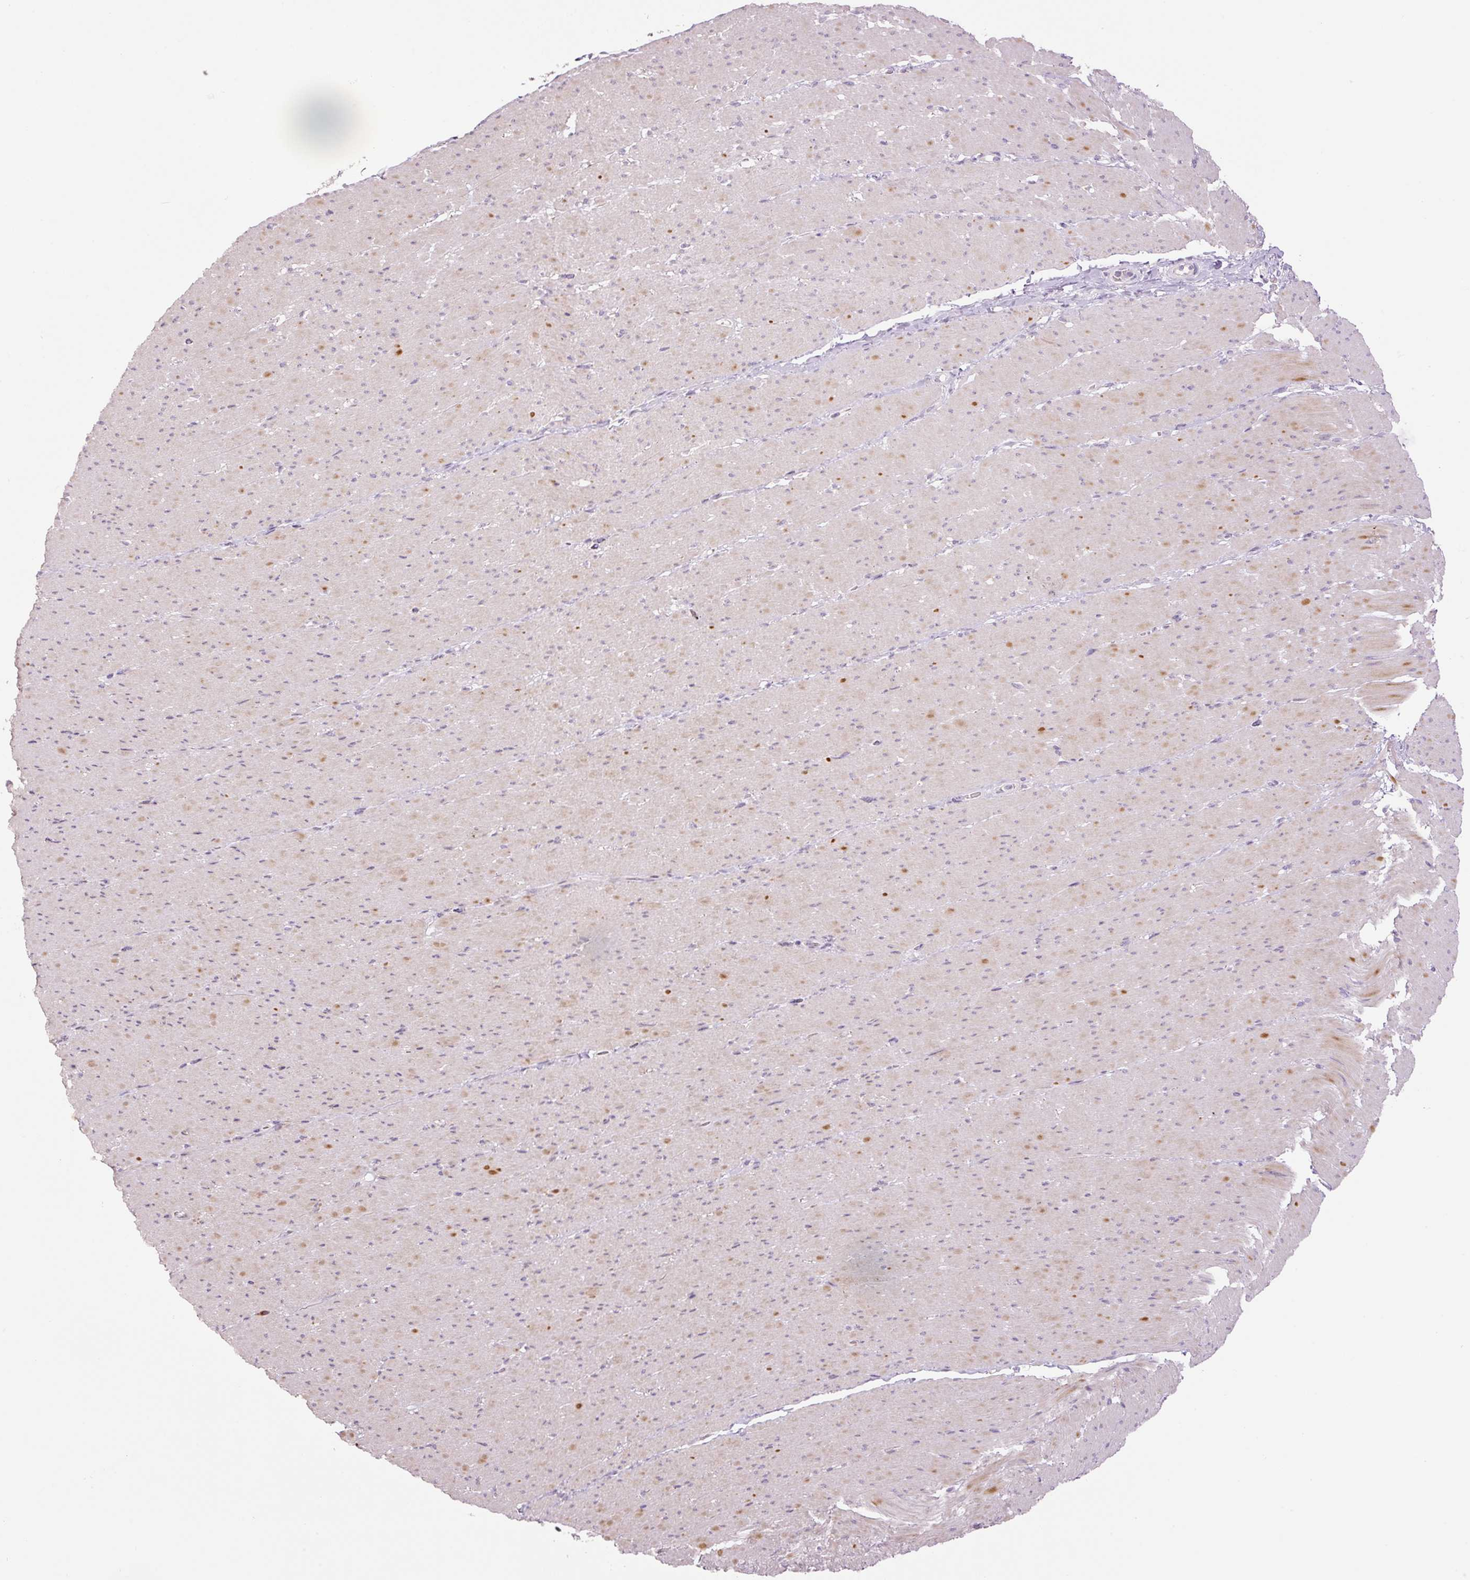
{"staining": {"intensity": "weak", "quantity": "25%-75%", "location": "cytoplasmic/membranous"}, "tissue": "smooth muscle", "cell_type": "Smooth muscle cells", "image_type": "normal", "snomed": [{"axis": "morphology", "description": "Normal tissue, NOS"}, {"axis": "topography", "description": "Smooth muscle"}, {"axis": "topography", "description": "Rectum"}], "caption": "A micrograph of smooth muscle stained for a protein shows weak cytoplasmic/membranous brown staining in smooth muscle cells.", "gene": "HAX1", "patient": {"sex": "male", "age": 53}}